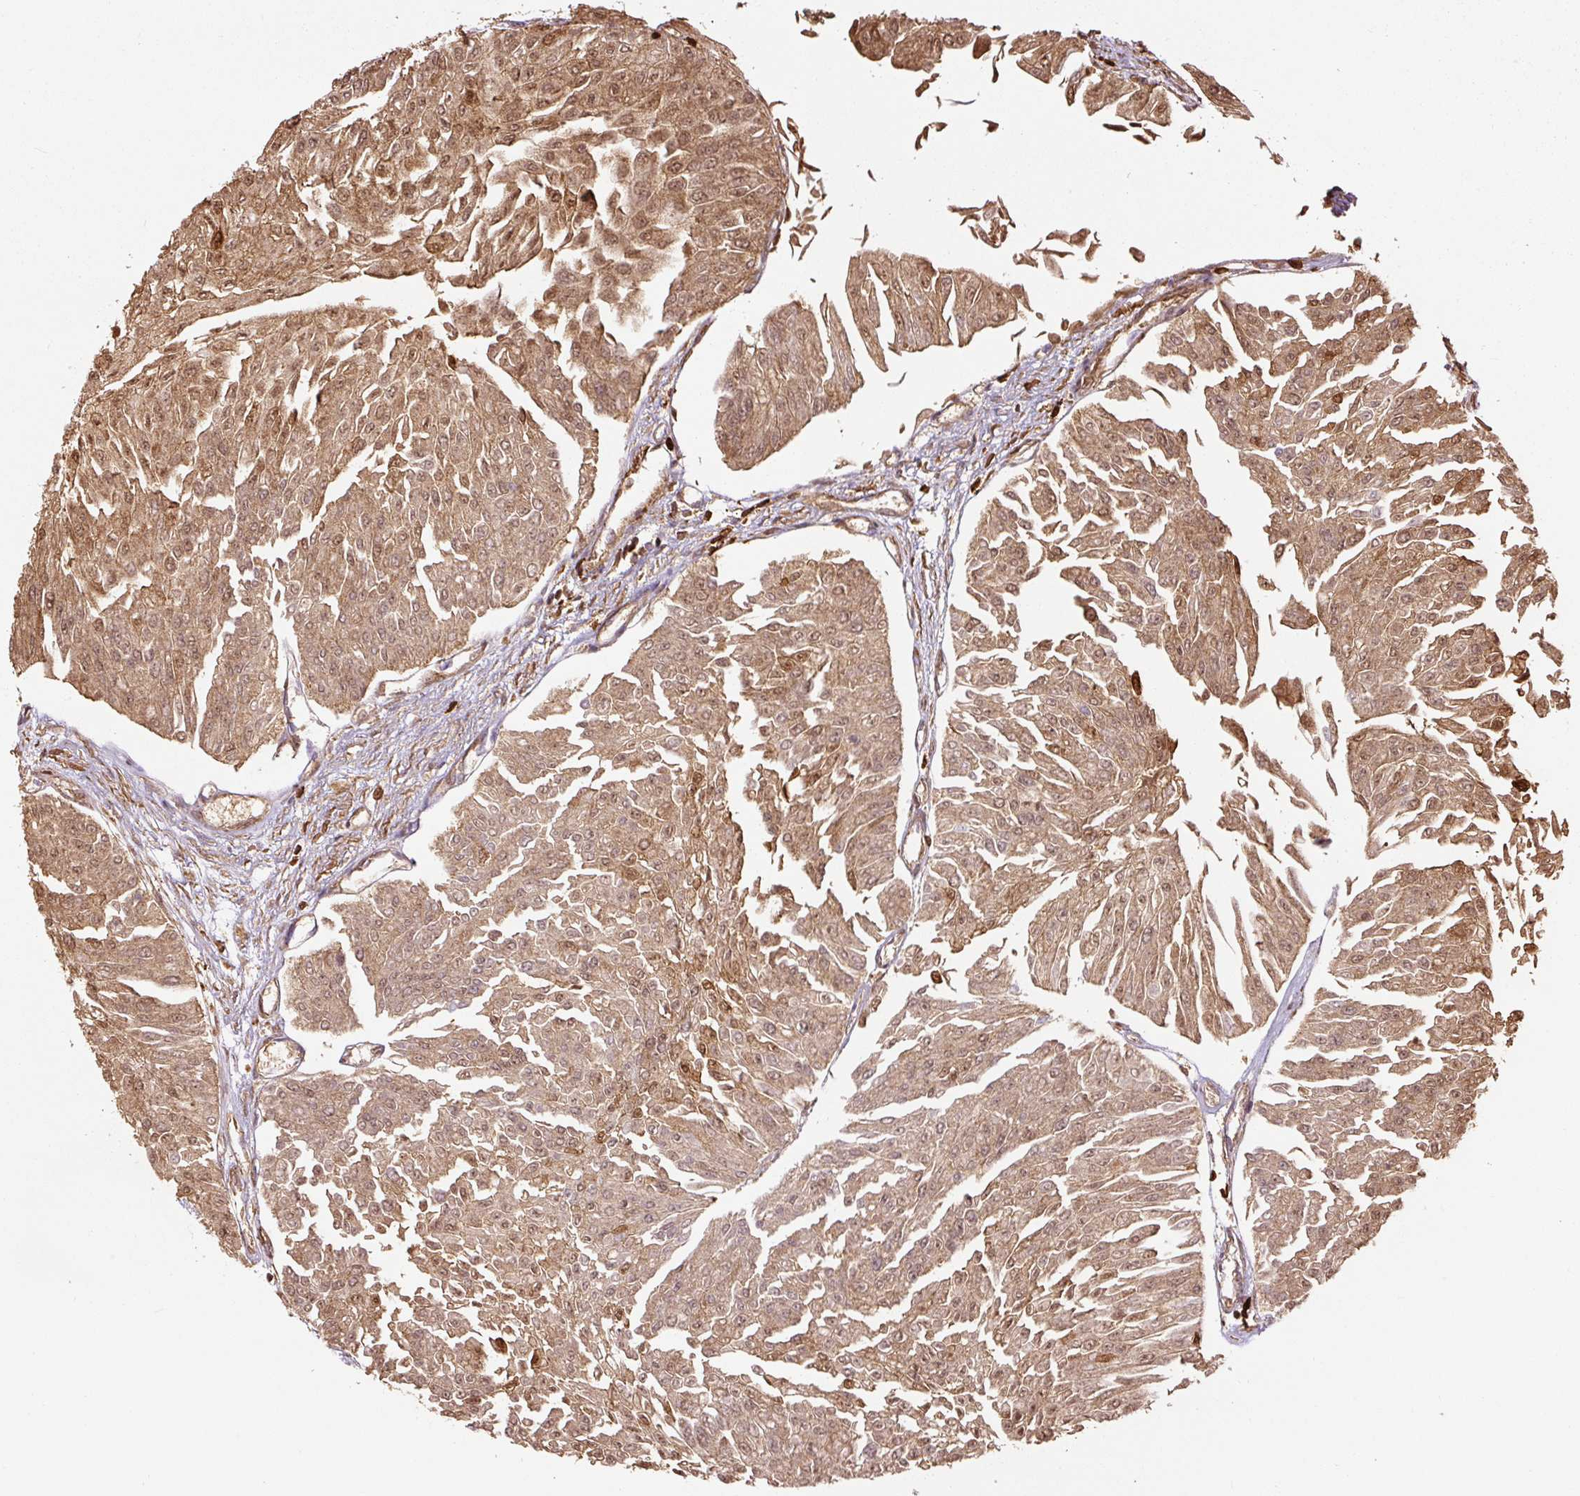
{"staining": {"intensity": "moderate", "quantity": ">75%", "location": "cytoplasmic/membranous,nuclear"}, "tissue": "urothelial cancer", "cell_type": "Tumor cells", "image_type": "cancer", "snomed": [{"axis": "morphology", "description": "Urothelial carcinoma, Low grade"}, {"axis": "topography", "description": "Urinary bladder"}], "caption": "A micrograph of urothelial cancer stained for a protein reveals moderate cytoplasmic/membranous and nuclear brown staining in tumor cells. (DAB (3,3'-diaminobenzidine) = brown stain, brightfield microscopy at high magnification).", "gene": "S100A4", "patient": {"sex": "male", "age": 67}}